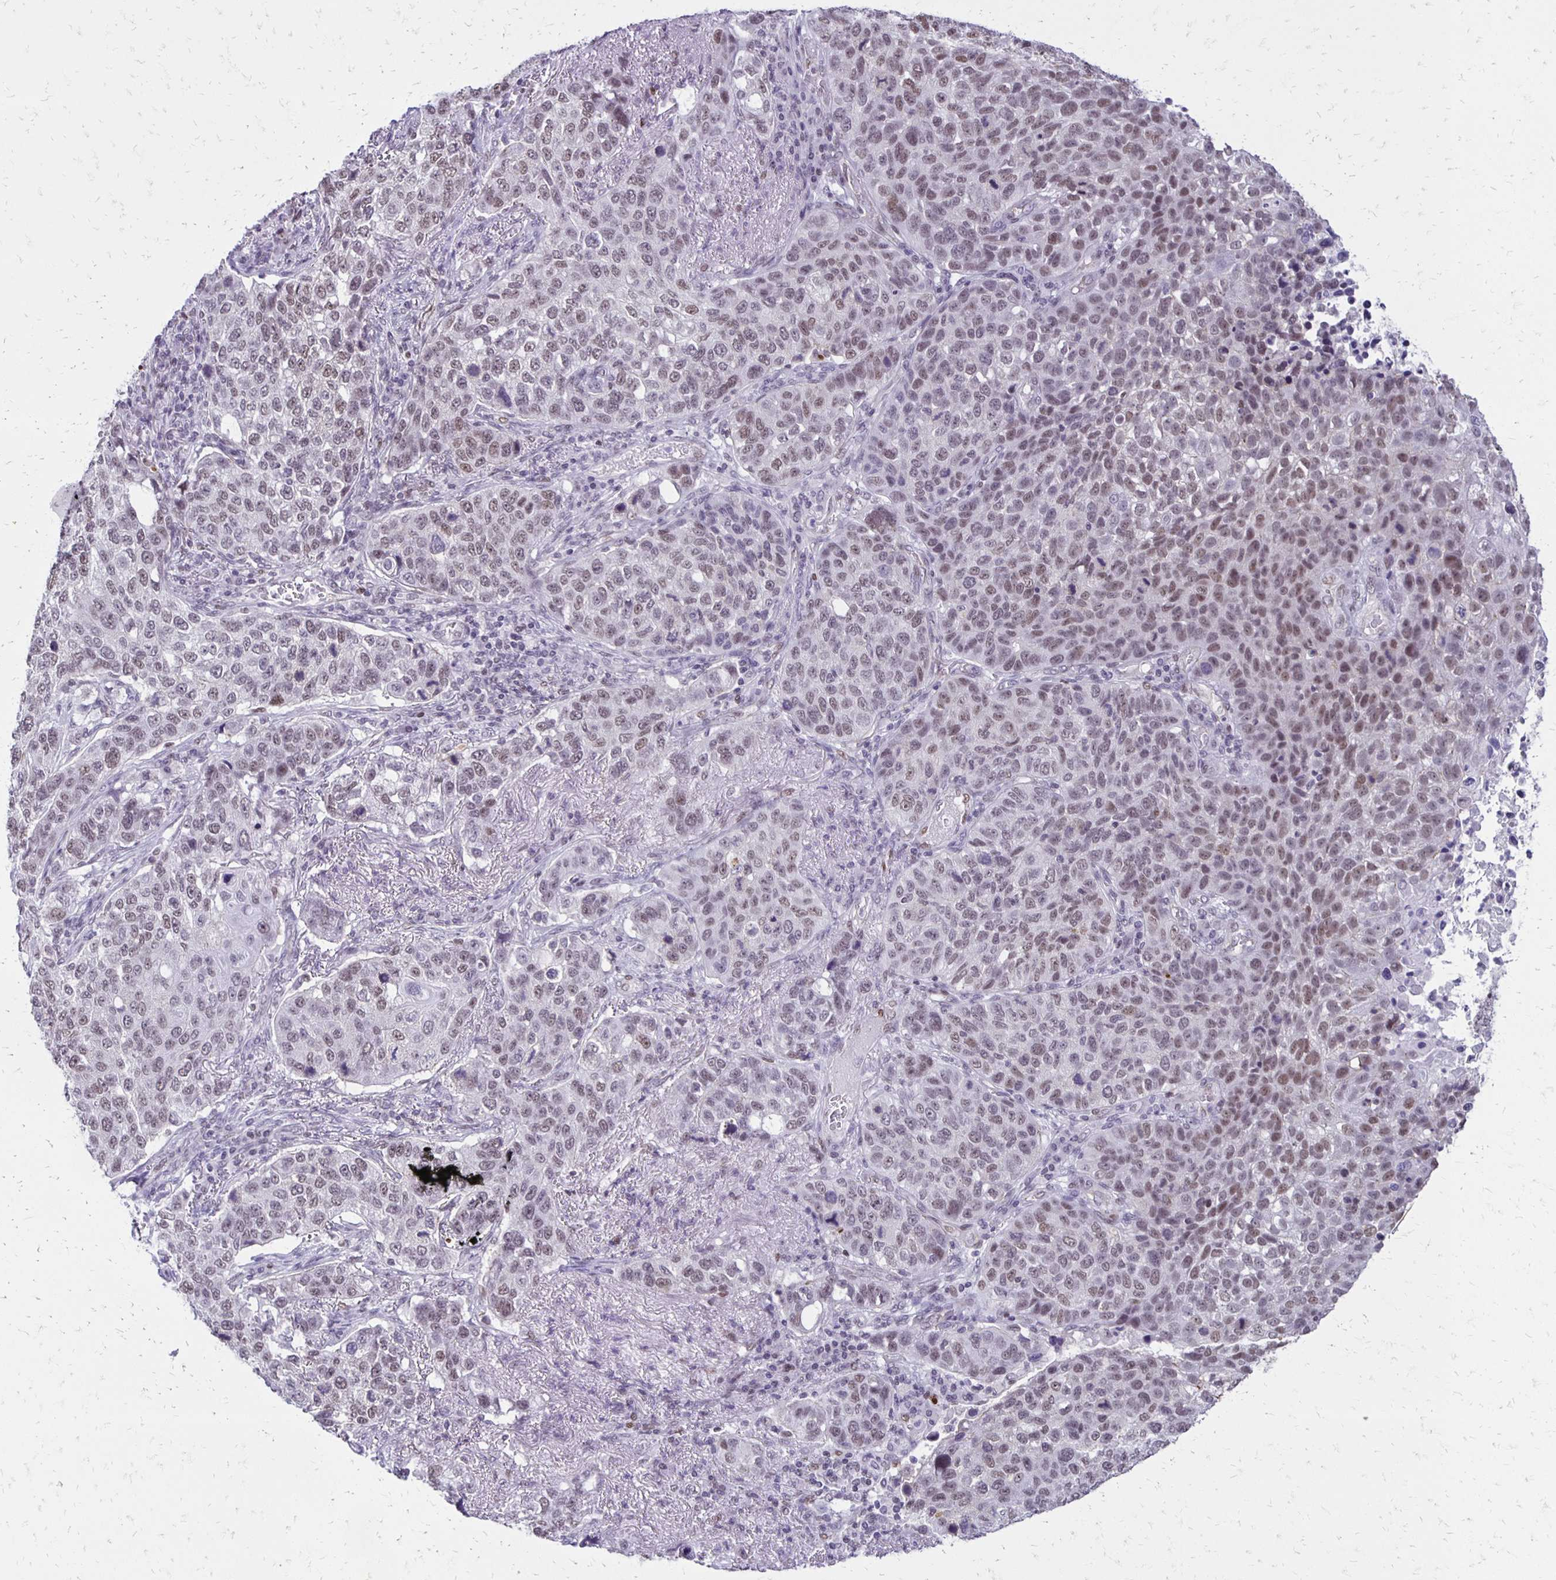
{"staining": {"intensity": "weak", "quantity": "25%-75%", "location": "nuclear"}, "tissue": "lung cancer", "cell_type": "Tumor cells", "image_type": "cancer", "snomed": [{"axis": "morphology", "description": "Squamous cell carcinoma, NOS"}, {"axis": "topography", "description": "Lymph node"}, {"axis": "topography", "description": "Lung"}], "caption": "This micrograph exhibits IHC staining of human lung squamous cell carcinoma, with low weak nuclear positivity in approximately 25%-75% of tumor cells.", "gene": "DDB2", "patient": {"sex": "male", "age": 61}}